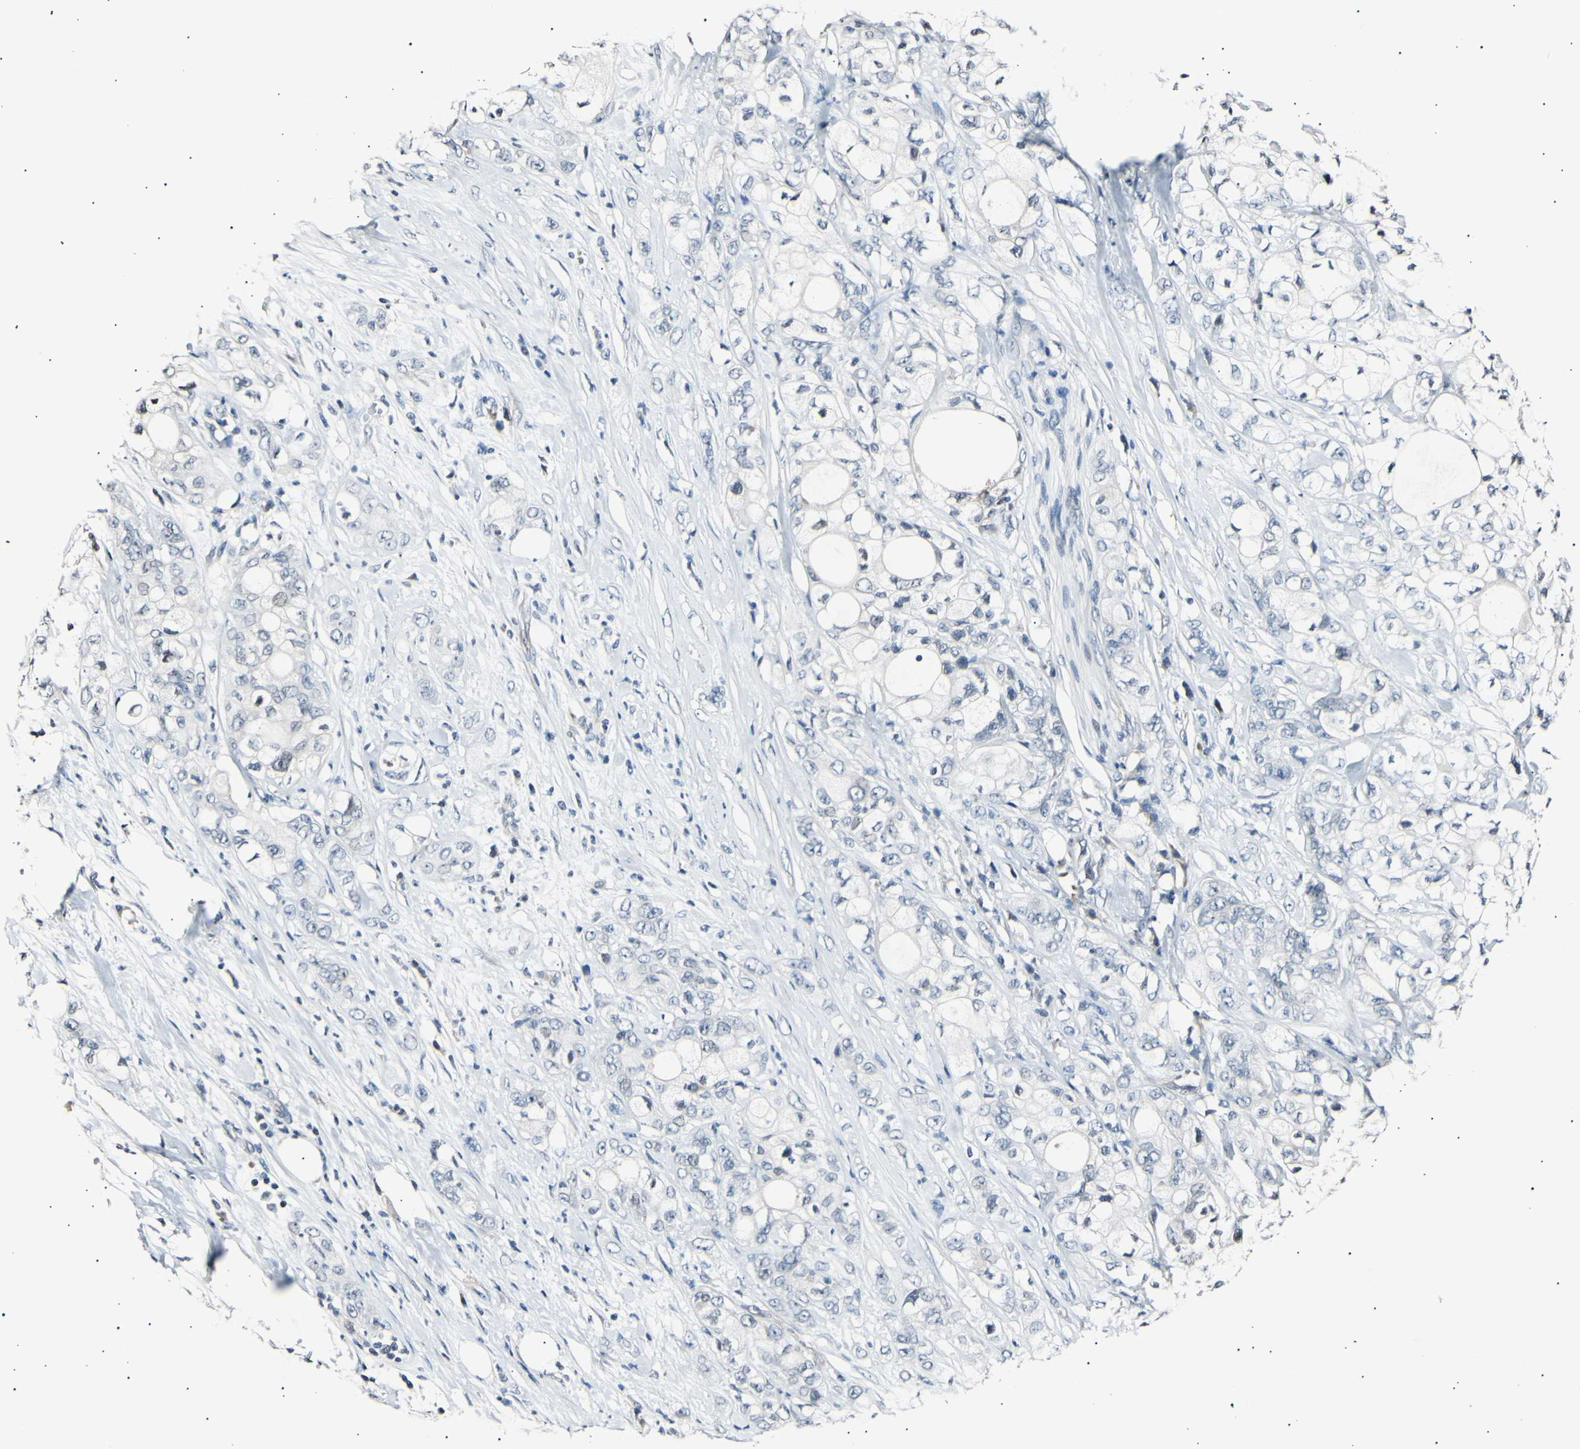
{"staining": {"intensity": "negative", "quantity": "none", "location": "none"}, "tissue": "pancreatic cancer", "cell_type": "Tumor cells", "image_type": "cancer", "snomed": [{"axis": "morphology", "description": "Adenocarcinoma, NOS"}, {"axis": "topography", "description": "Pancreas"}], "caption": "A high-resolution image shows IHC staining of pancreatic adenocarcinoma, which demonstrates no significant staining in tumor cells.", "gene": "AK1", "patient": {"sex": "male", "age": 70}}